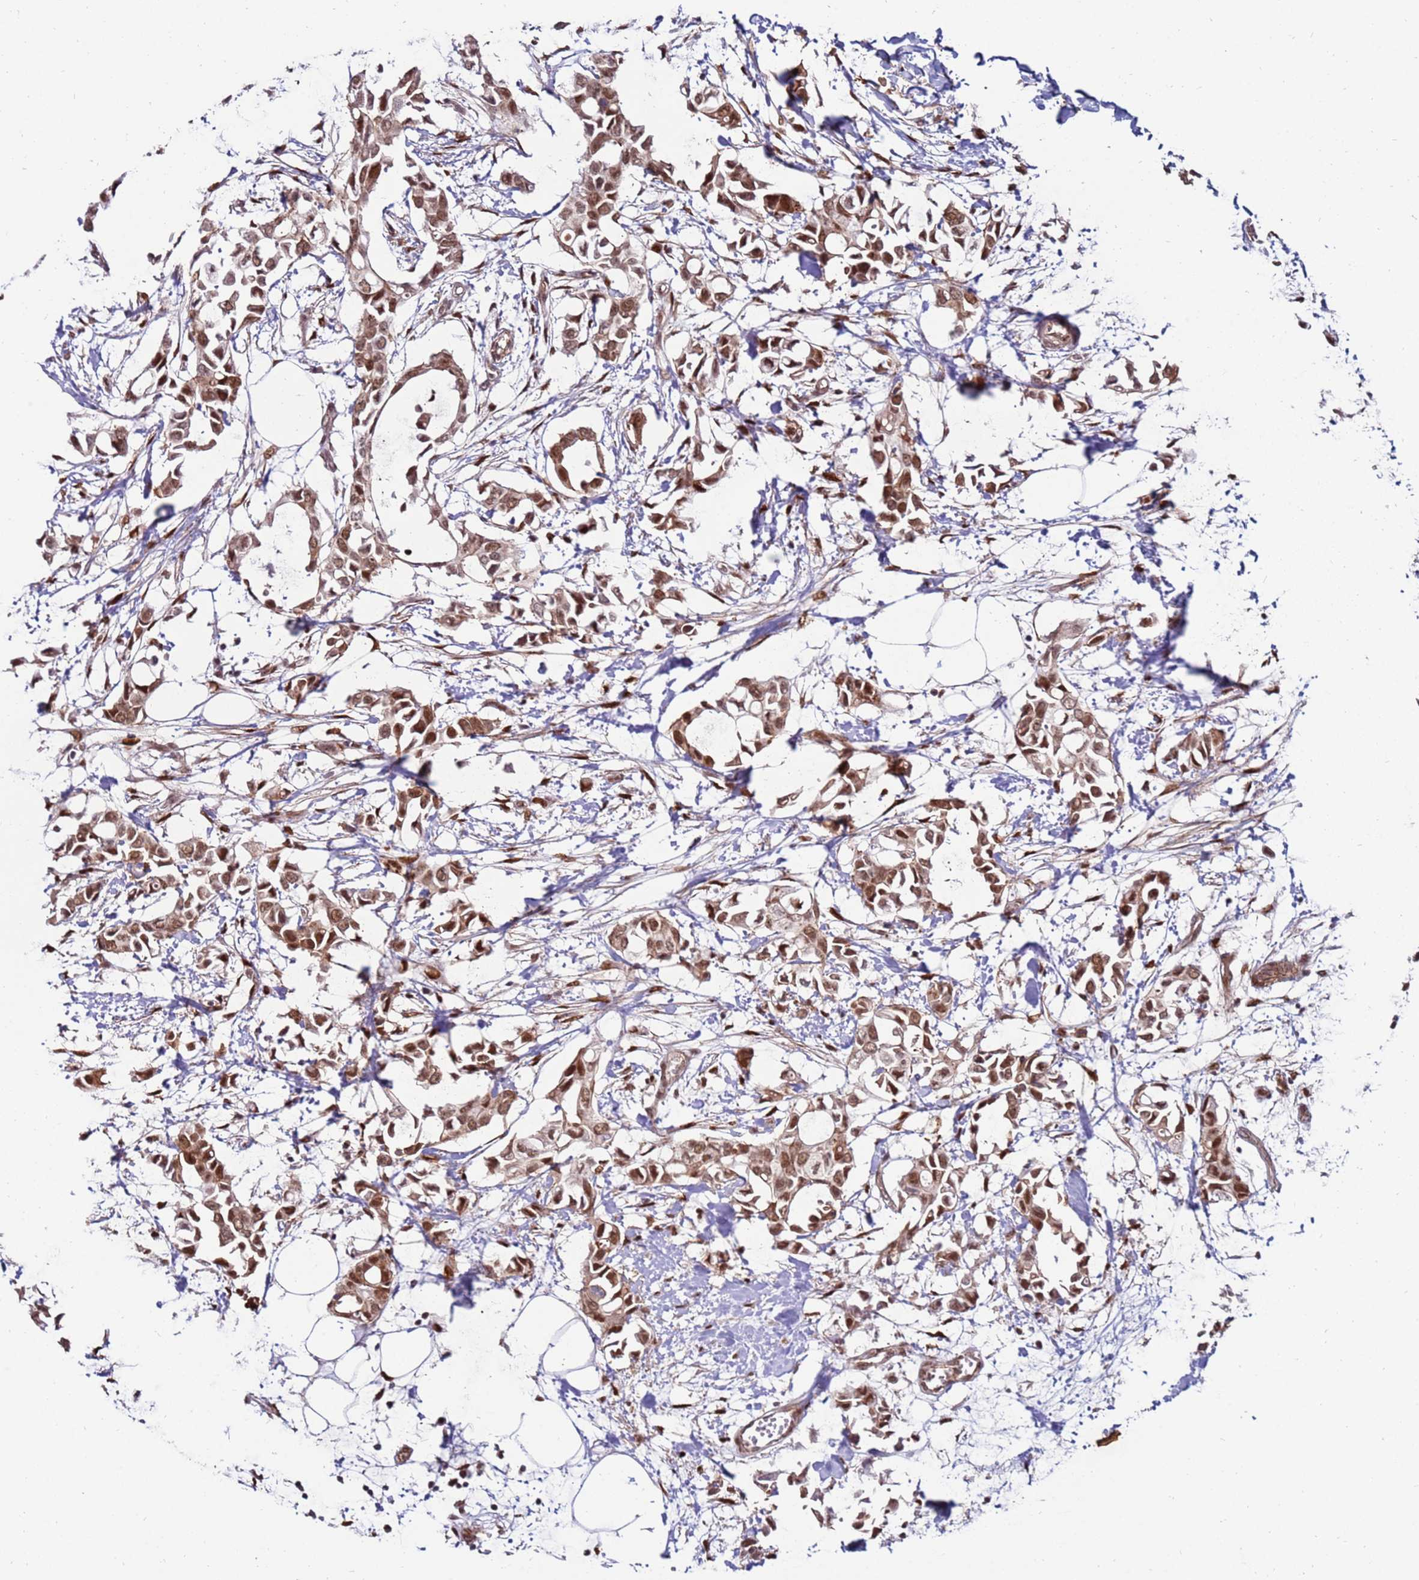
{"staining": {"intensity": "moderate", "quantity": ">75%", "location": "nuclear"}, "tissue": "breast cancer", "cell_type": "Tumor cells", "image_type": "cancer", "snomed": [{"axis": "morphology", "description": "Duct carcinoma"}, {"axis": "topography", "description": "Breast"}], "caption": "Tumor cells display medium levels of moderate nuclear expression in about >75% of cells in breast invasive ductal carcinoma.", "gene": "KPNA4", "patient": {"sex": "female", "age": 41}}